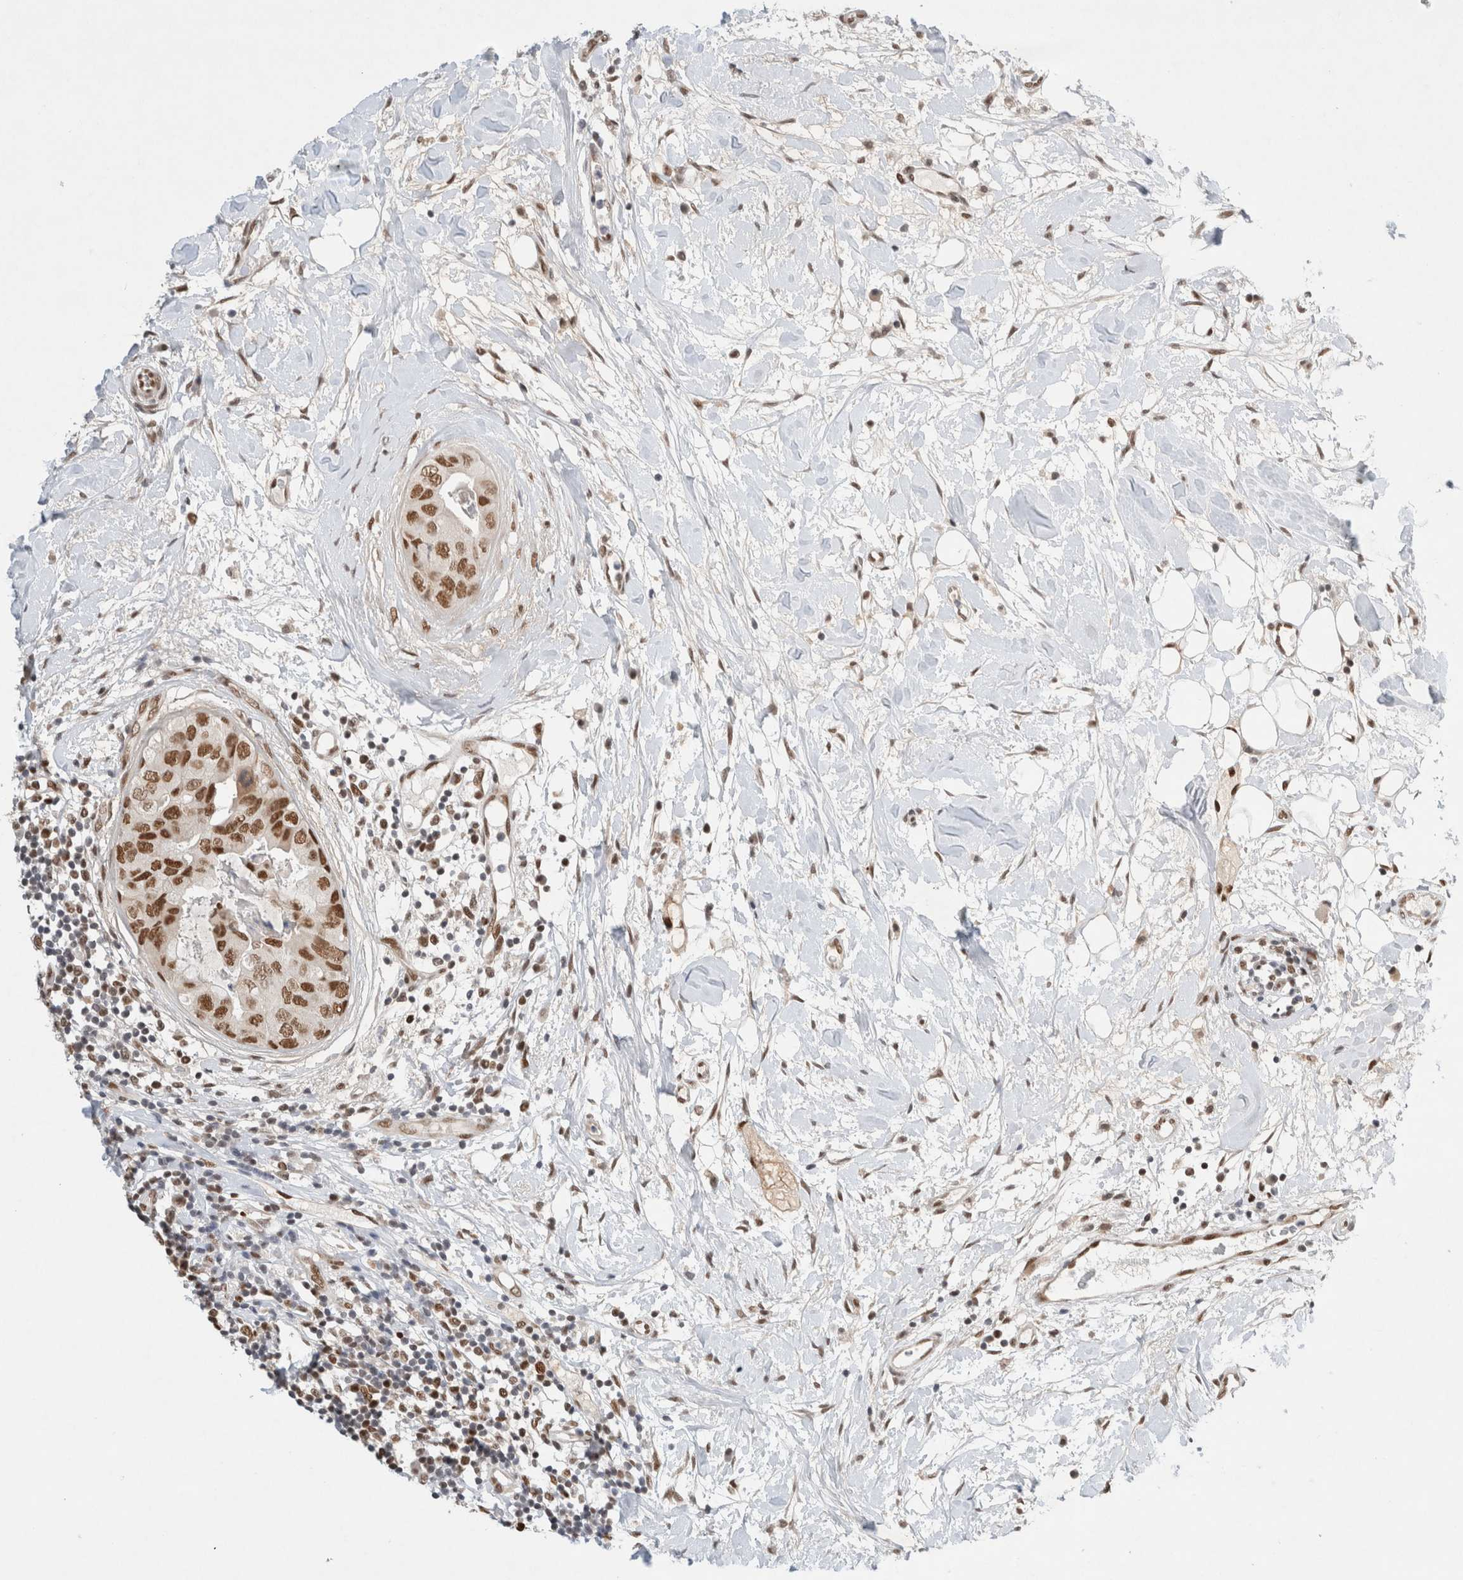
{"staining": {"intensity": "moderate", "quantity": ">75%", "location": "nuclear"}, "tissue": "breast cancer", "cell_type": "Tumor cells", "image_type": "cancer", "snomed": [{"axis": "morphology", "description": "Duct carcinoma"}, {"axis": "topography", "description": "Breast"}], "caption": "There is medium levels of moderate nuclear expression in tumor cells of intraductal carcinoma (breast), as demonstrated by immunohistochemical staining (brown color).", "gene": "GTF2I", "patient": {"sex": "female", "age": 40}}